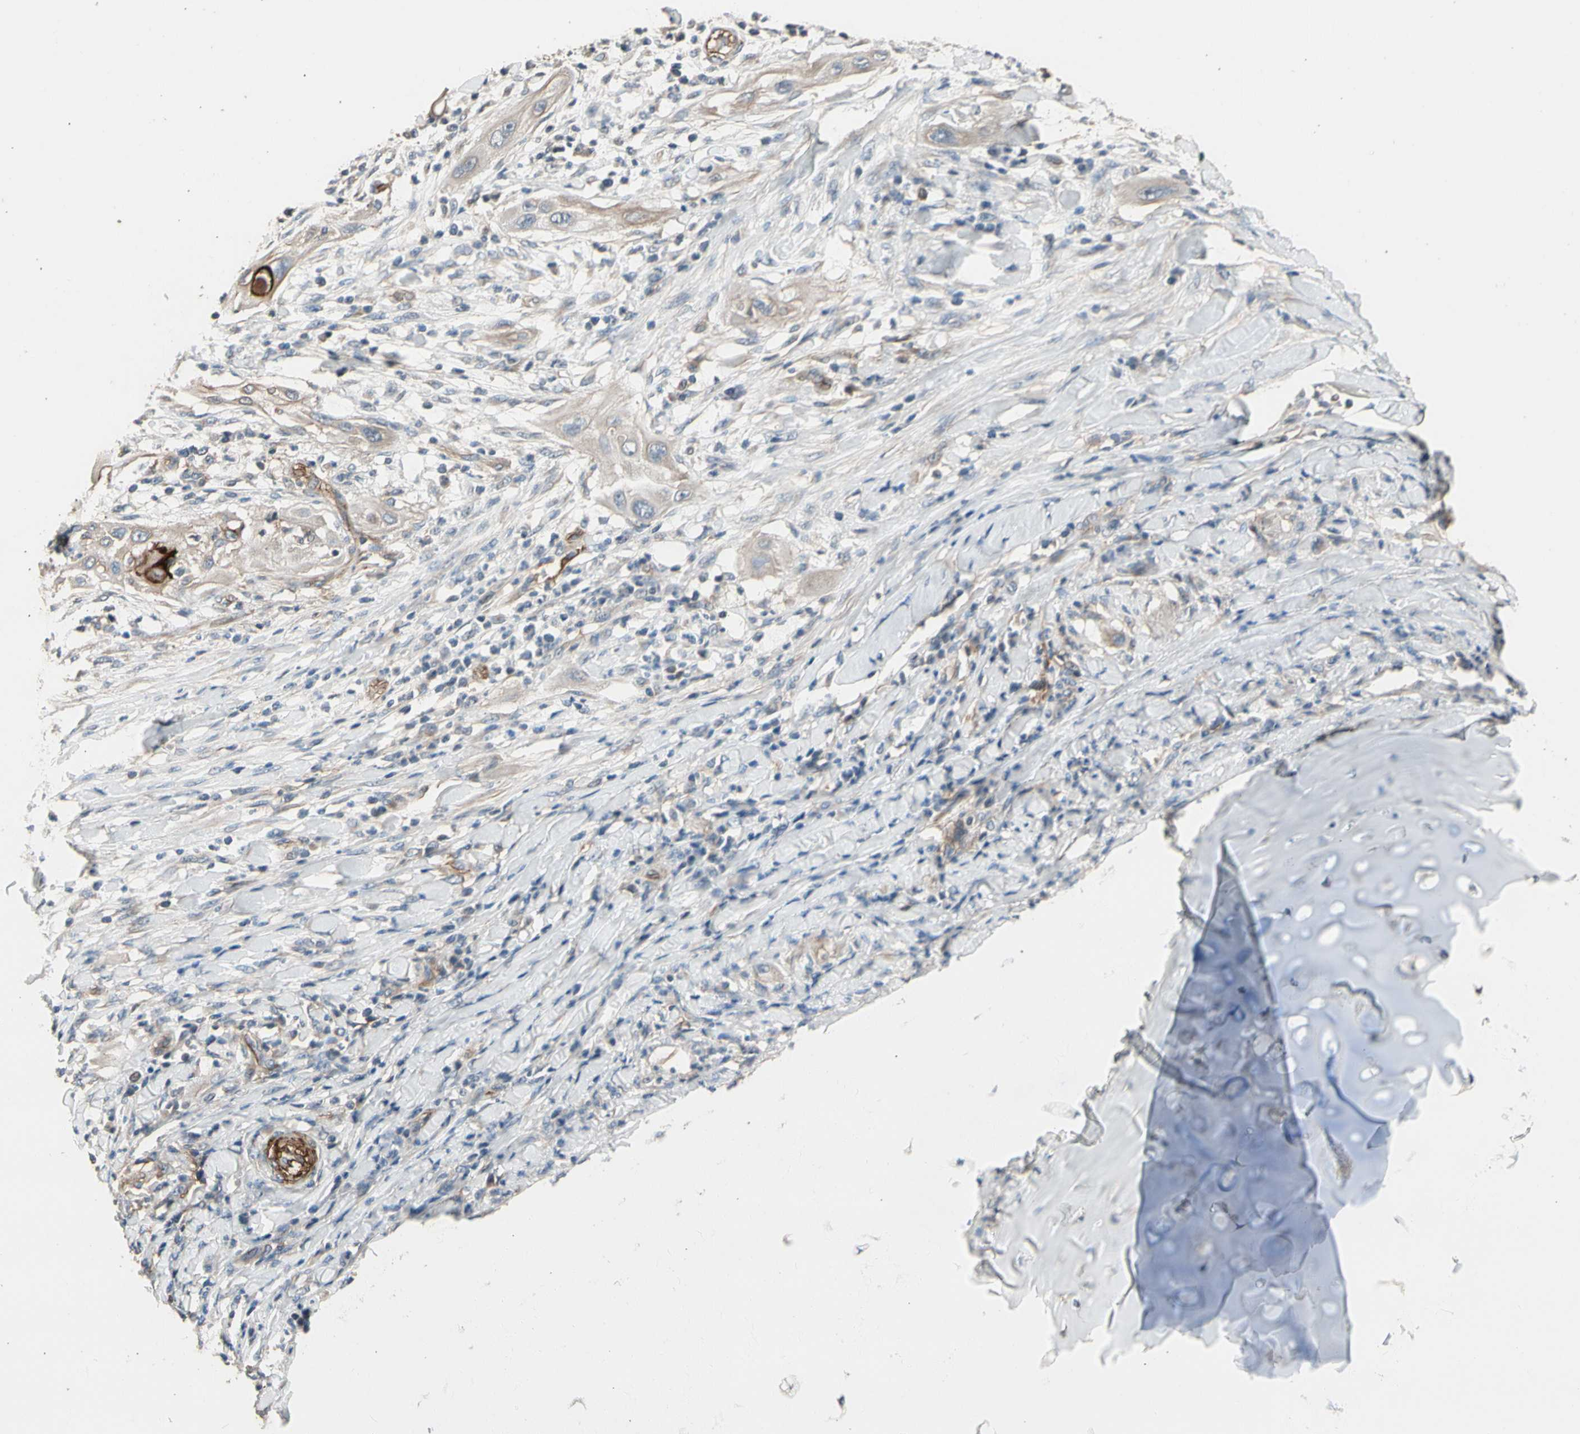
{"staining": {"intensity": "weak", "quantity": ">75%", "location": "cytoplasmic/membranous"}, "tissue": "lung cancer", "cell_type": "Tumor cells", "image_type": "cancer", "snomed": [{"axis": "morphology", "description": "Squamous cell carcinoma, NOS"}, {"axis": "topography", "description": "Lung"}], "caption": "Lung cancer (squamous cell carcinoma) stained with DAB (3,3'-diaminobenzidine) immunohistochemistry (IHC) displays low levels of weak cytoplasmic/membranous staining in approximately >75% of tumor cells.", "gene": "SUSD2", "patient": {"sex": "female", "age": 47}}